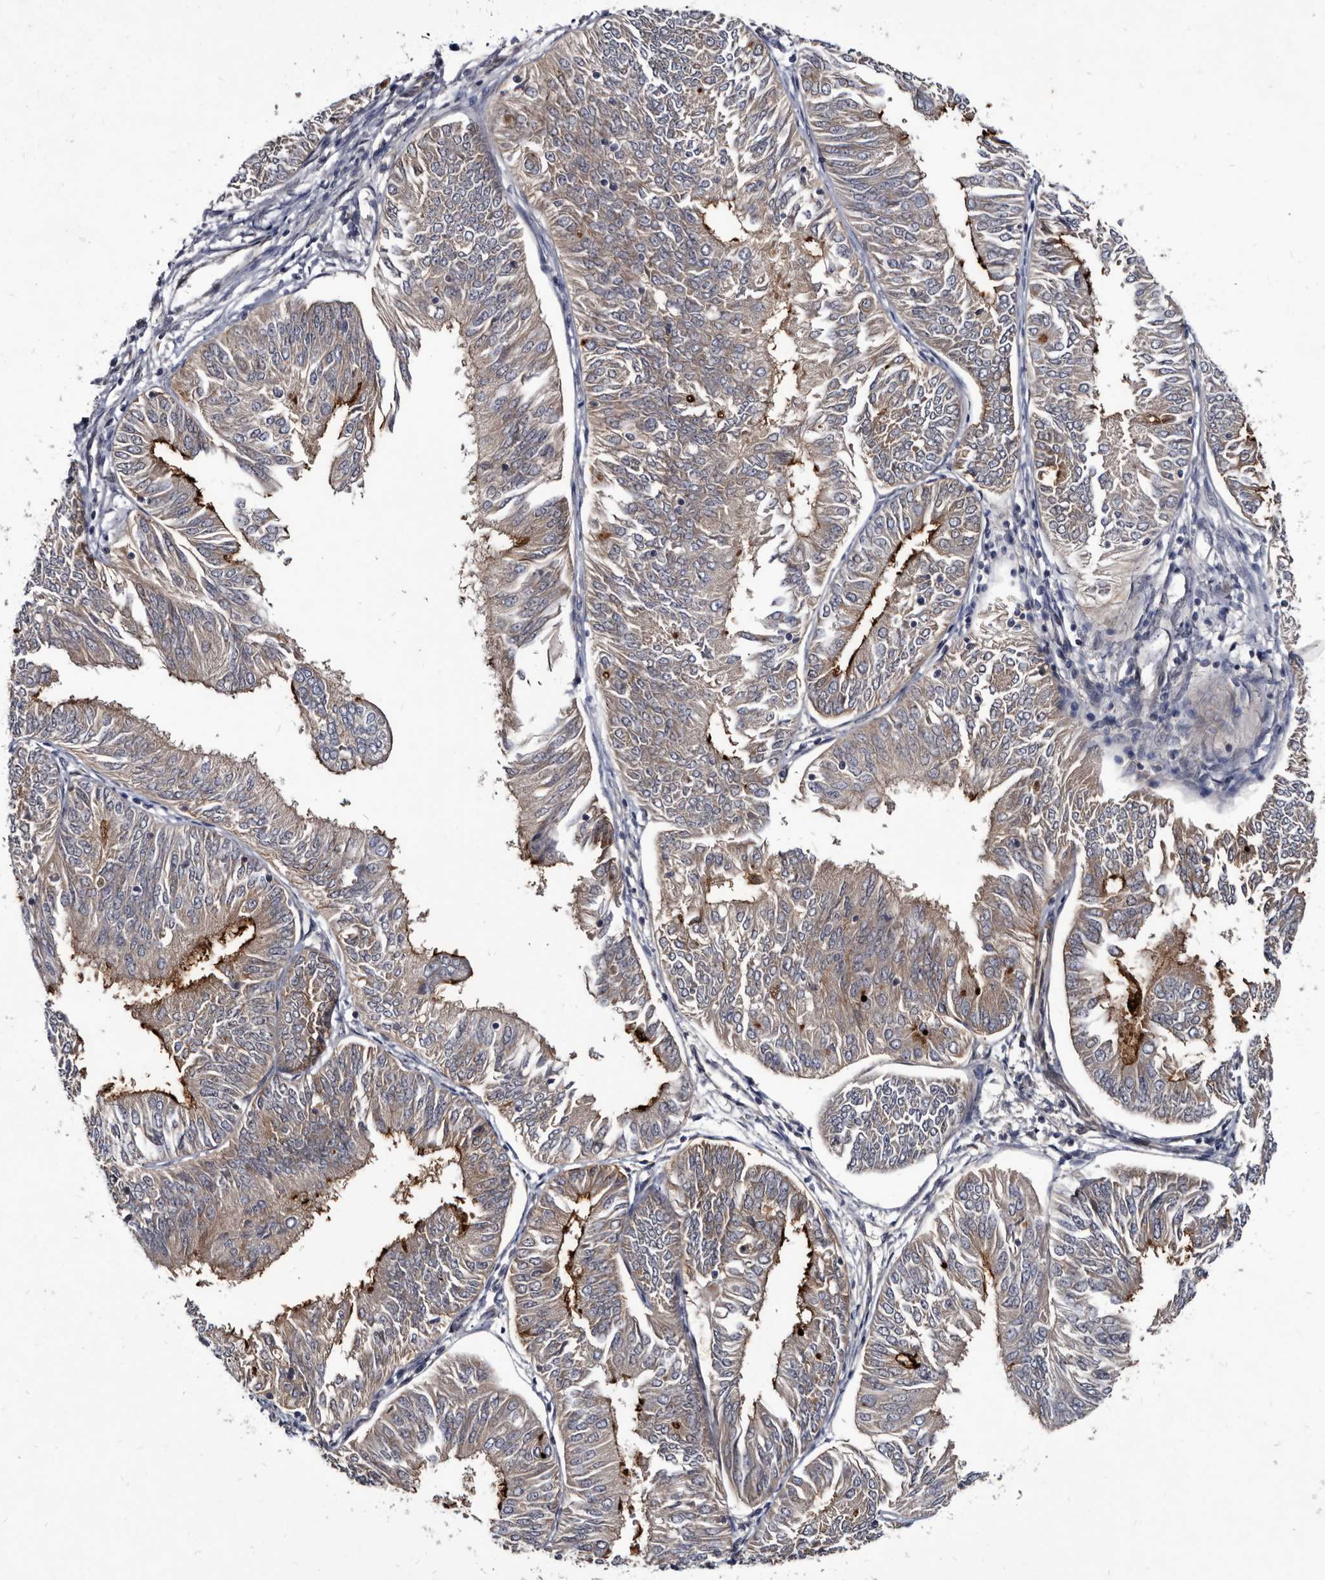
{"staining": {"intensity": "strong", "quantity": "<25%", "location": "cytoplasmic/membranous"}, "tissue": "endometrial cancer", "cell_type": "Tumor cells", "image_type": "cancer", "snomed": [{"axis": "morphology", "description": "Adenocarcinoma, NOS"}, {"axis": "topography", "description": "Endometrium"}], "caption": "This is a micrograph of IHC staining of endometrial cancer, which shows strong staining in the cytoplasmic/membranous of tumor cells.", "gene": "PROM1", "patient": {"sex": "female", "age": 58}}